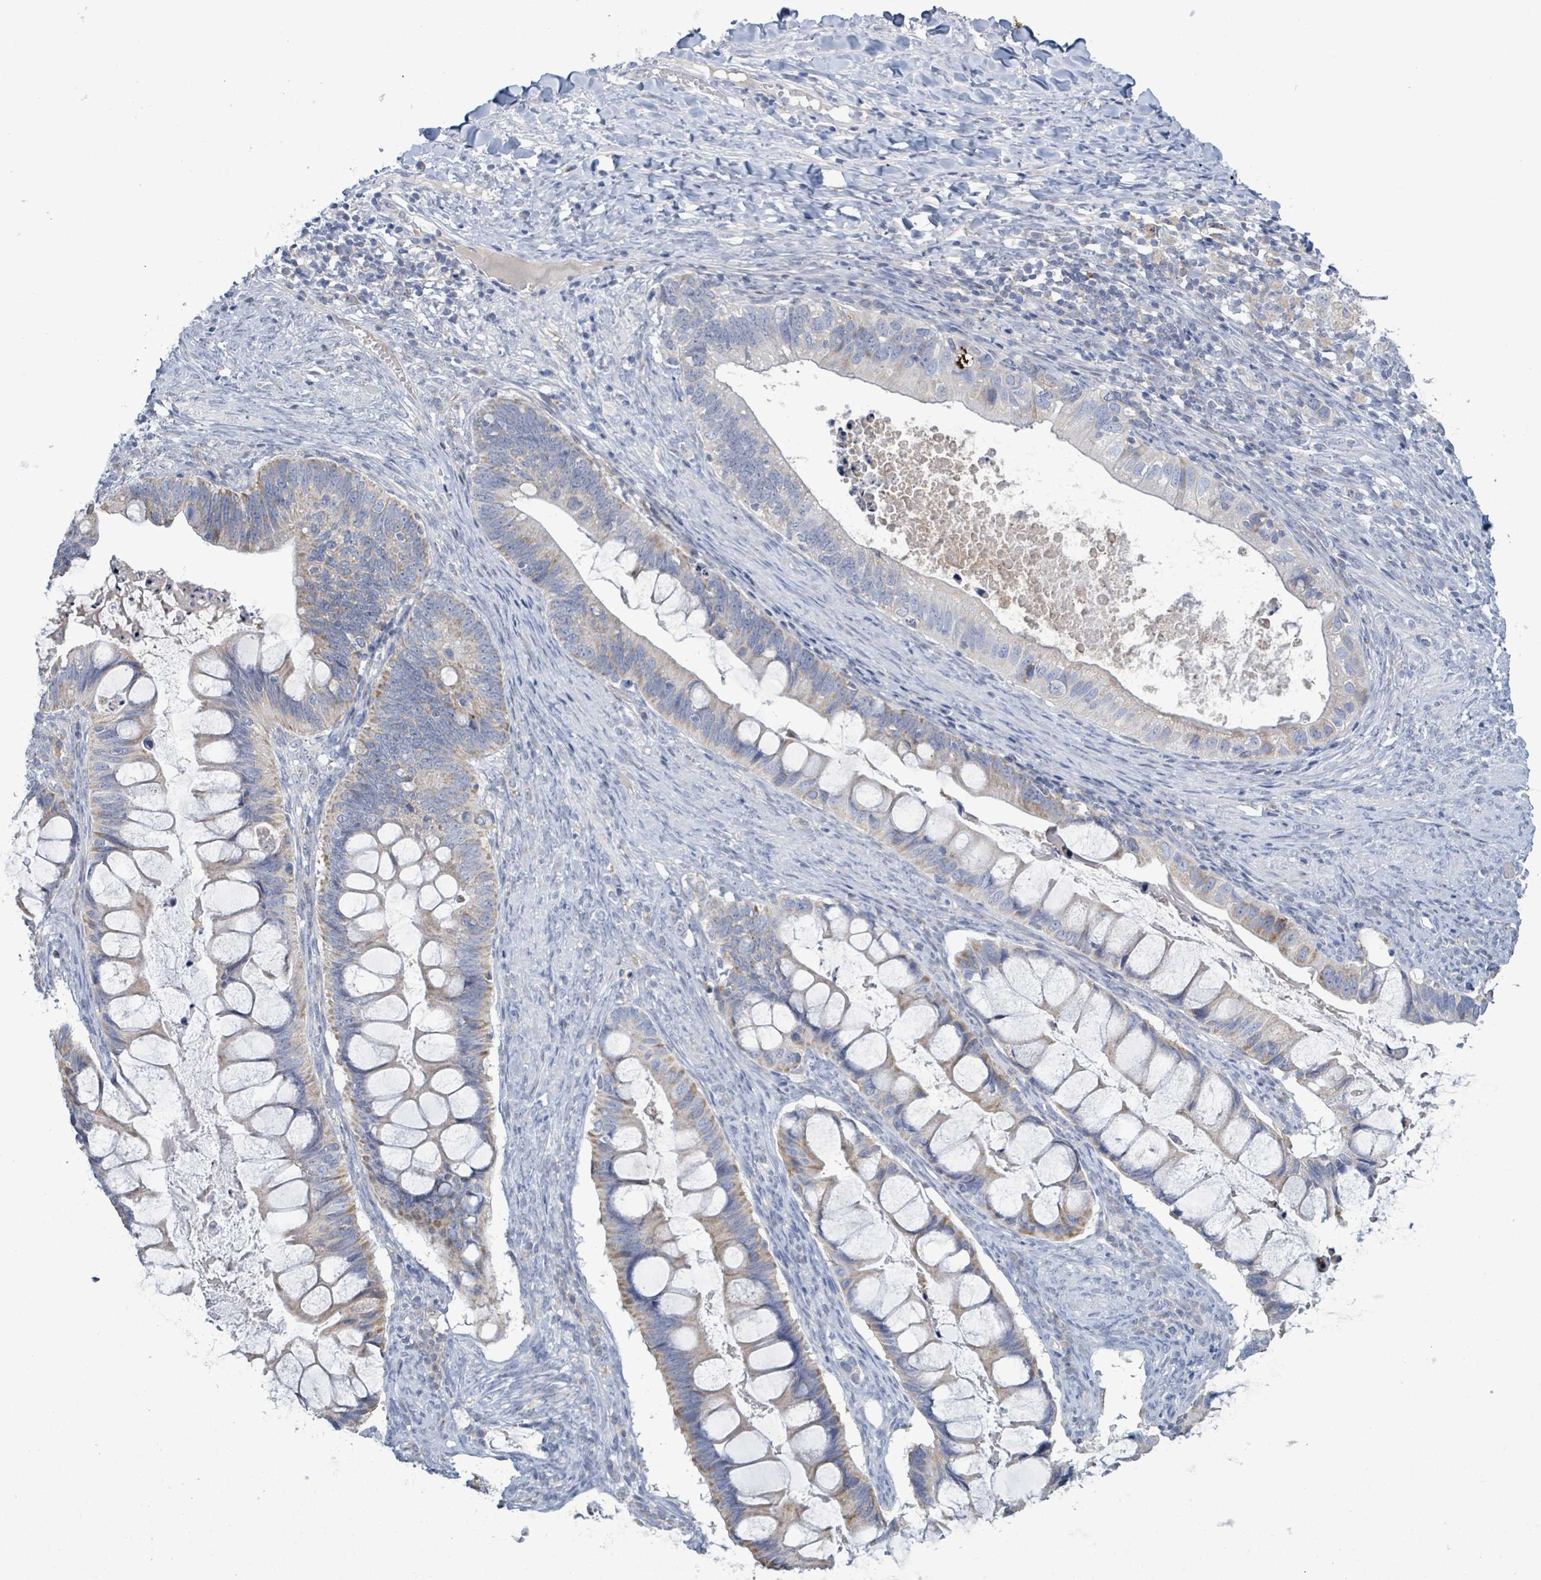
{"staining": {"intensity": "weak", "quantity": "25%-75%", "location": "cytoplasmic/membranous"}, "tissue": "ovarian cancer", "cell_type": "Tumor cells", "image_type": "cancer", "snomed": [{"axis": "morphology", "description": "Cystadenocarcinoma, mucinous, NOS"}, {"axis": "topography", "description": "Ovary"}], "caption": "Protein expression analysis of ovarian cancer (mucinous cystadenocarcinoma) demonstrates weak cytoplasmic/membranous positivity in about 25%-75% of tumor cells.", "gene": "AKR1C4", "patient": {"sex": "female", "age": 61}}